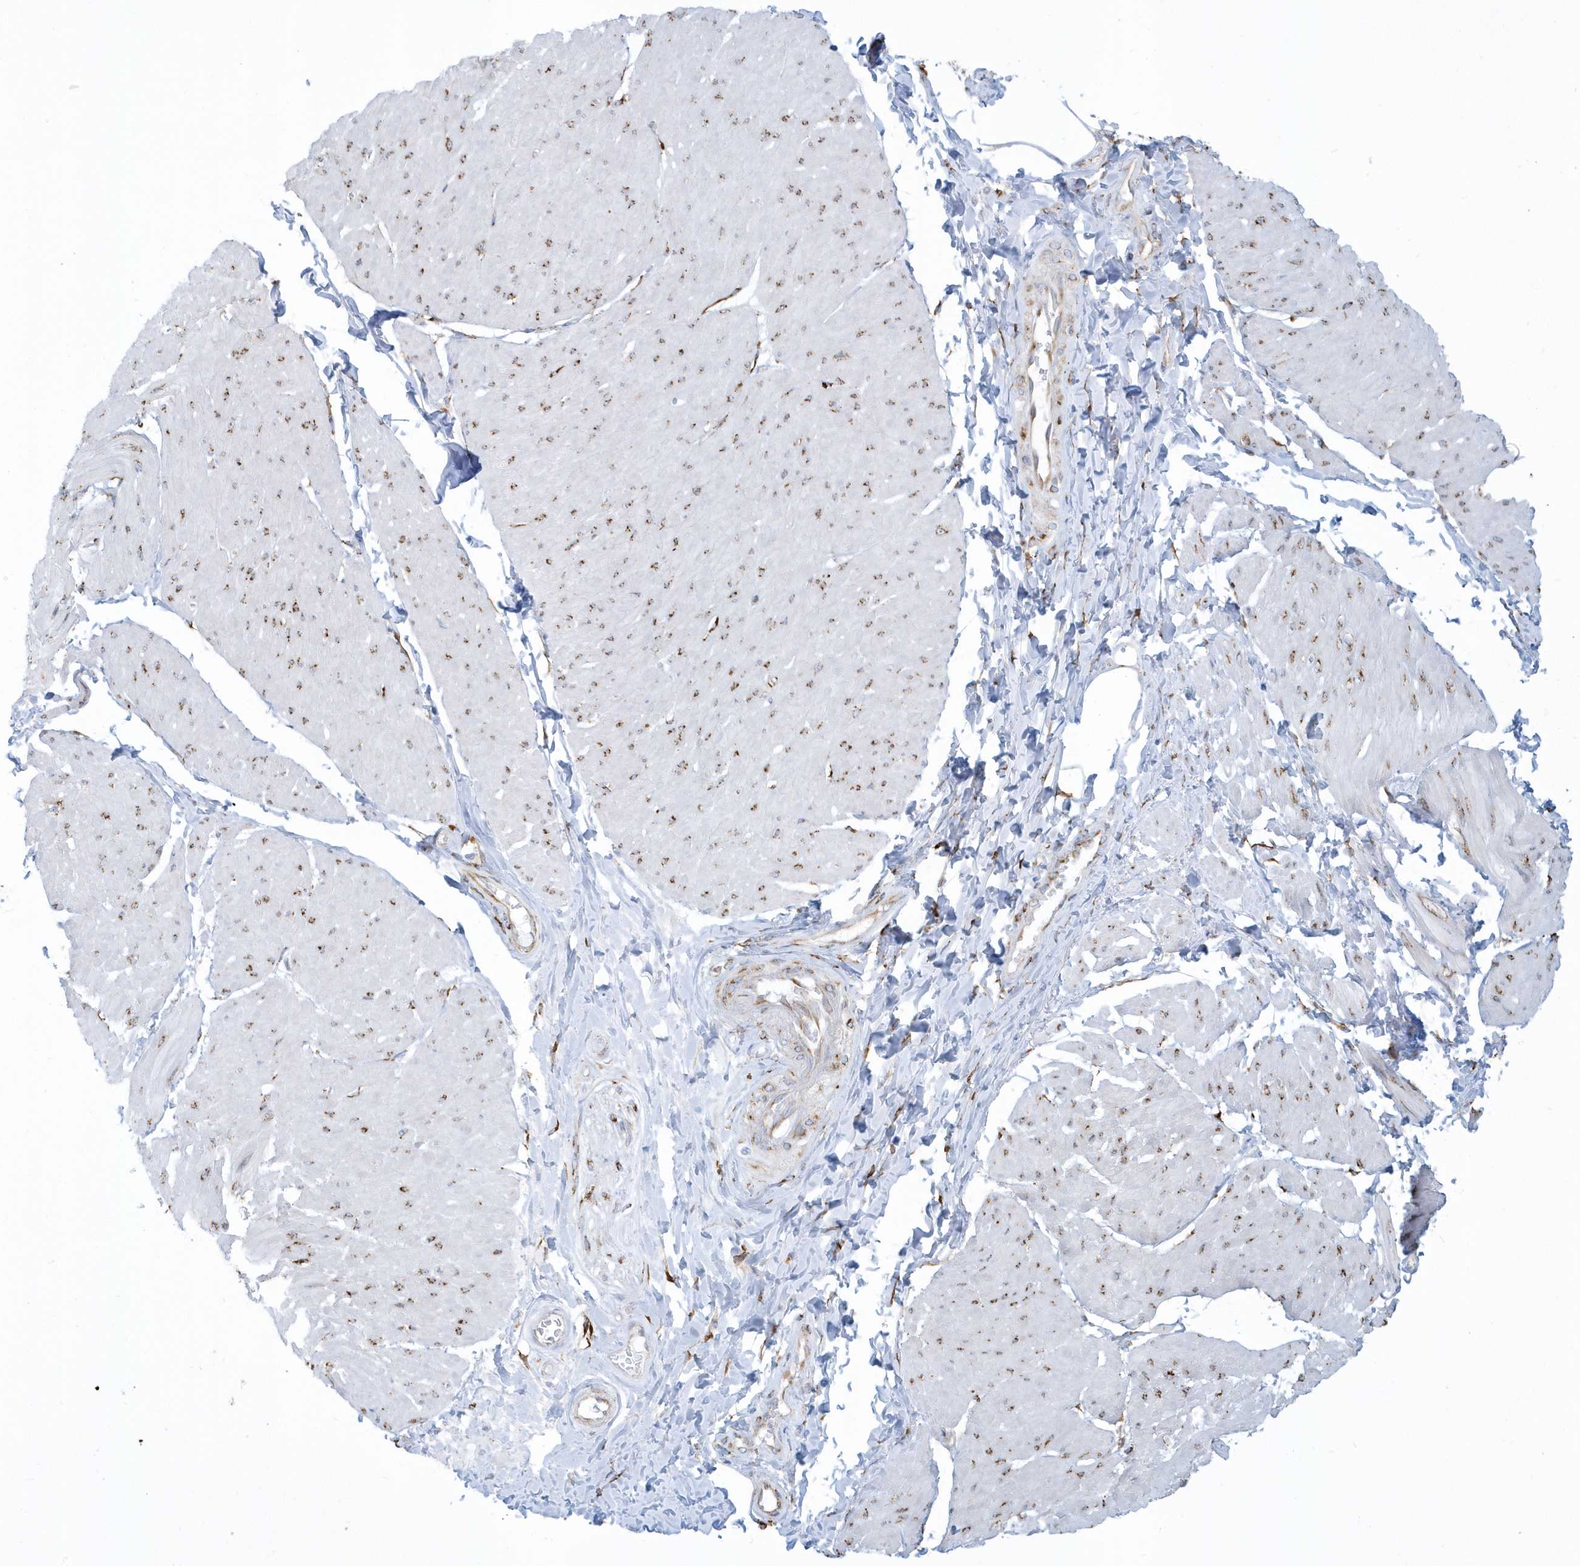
{"staining": {"intensity": "weak", "quantity": "25%-75%", "location": "cytoplasmic/membranous"}, "tissue": "smooth muscle", "cell_type": "Smooth muscle cells", "image_type": "normal", "snomed": [{"axis": "morphology", "description": "Urothelial carcinoma, High grade"}, {"axis": "topography", "description": "Urinary bladder"}], "caption": "Protein expression analysis of unremarkable human smooth muscle reveals weak cytoplasmic/membranous expression in approximately 25%-75% of smooth muscle cells.", "gene": "DCAF1", "patient": {"sex": "male", "age": 46}}